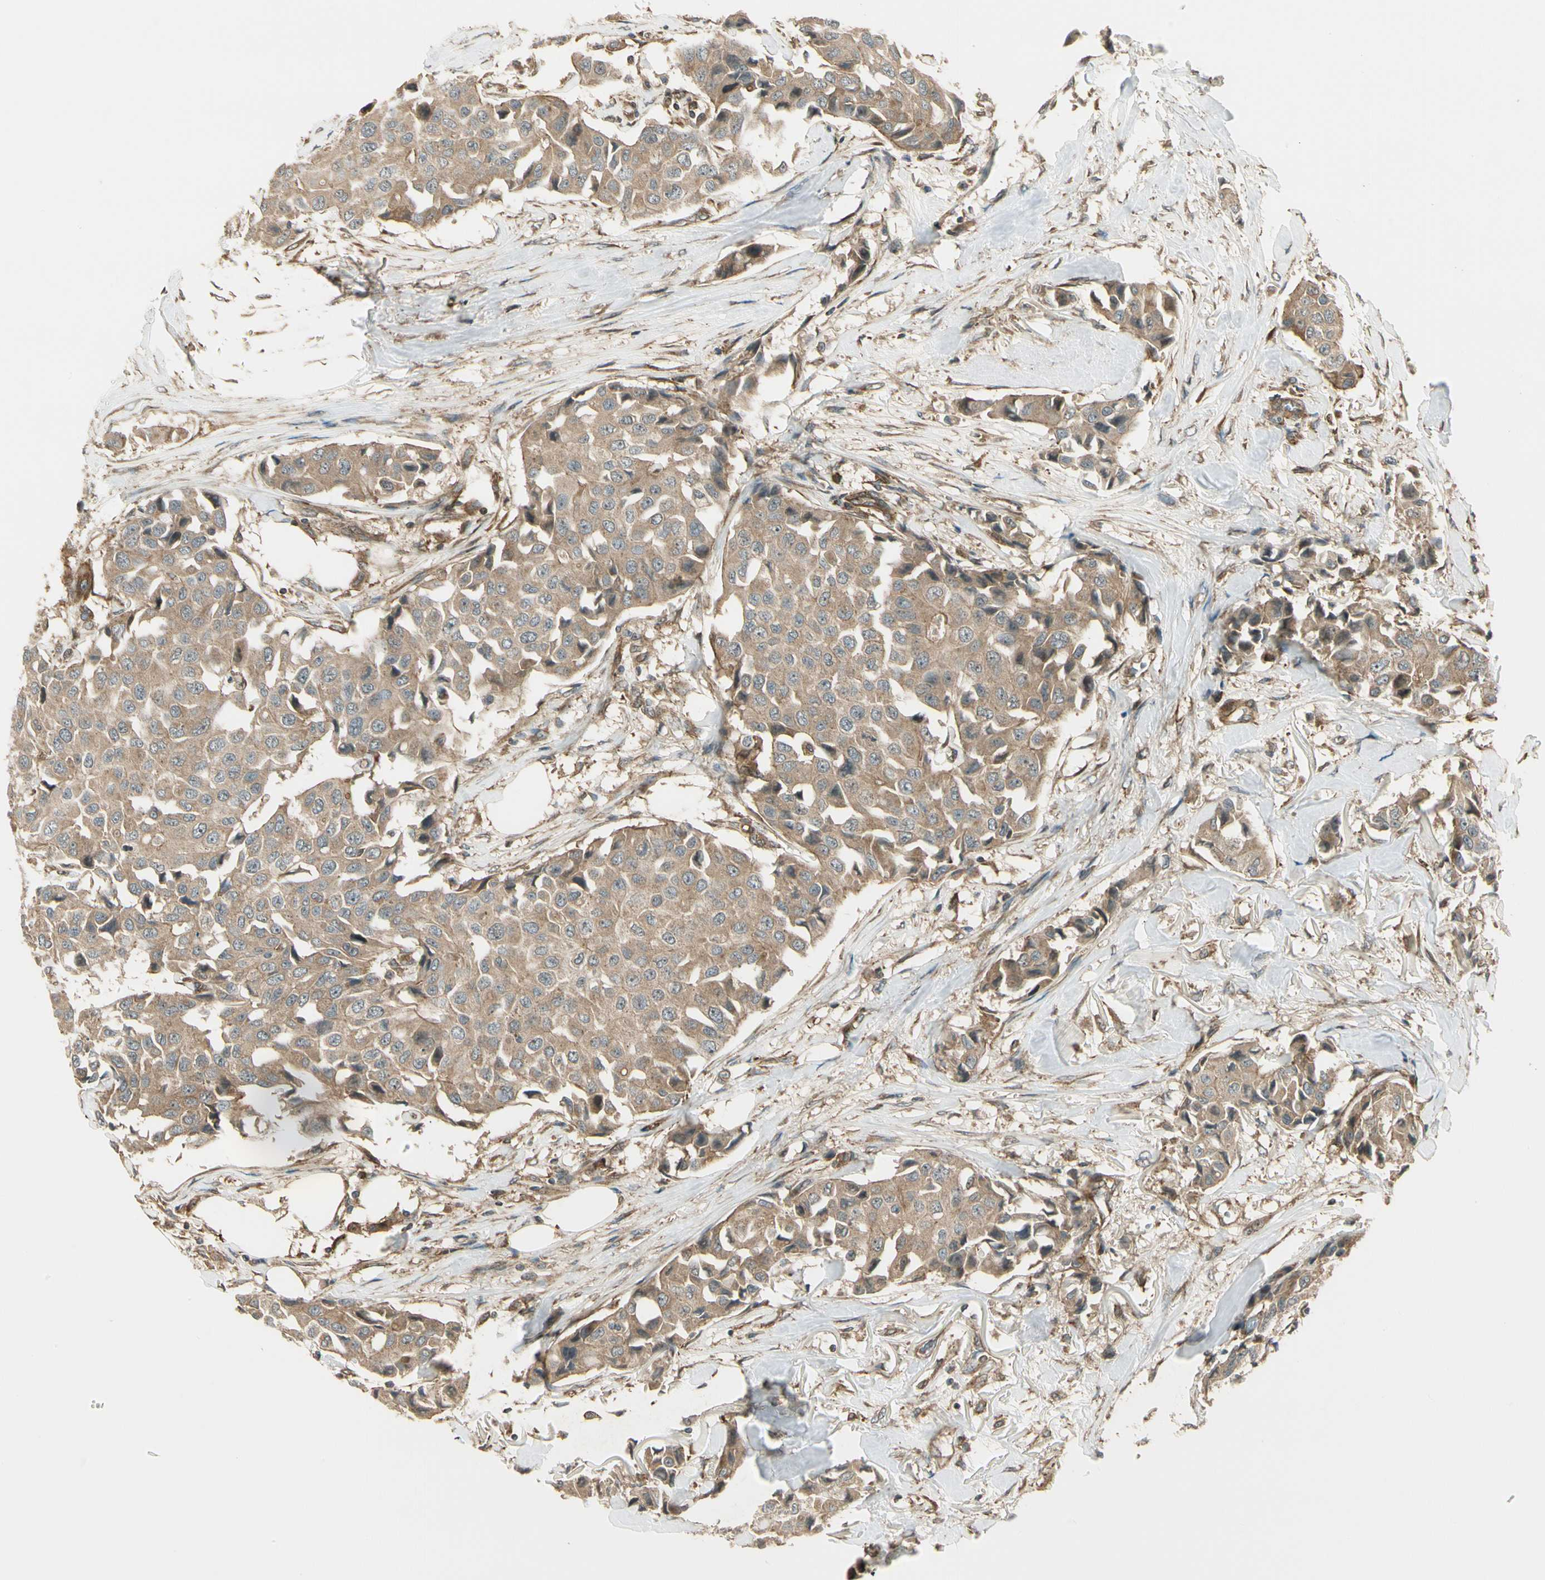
{"staining": {"intensity": "moderate", "quantity": ">75%", "location": "cytoplasmic/membranous"}, "tissue": "breast cancer", "cell_type": "Tumor cells", "image_type": "cancer", "snomed": [{"axis": "morphology", "description": "Duct carcinoma"}, {"axis": "topography", "description": "Breast"}], "caption": "Human breast cancer stained with a protein marker displays moderate staining in tumor cells.", "gene": "FKBP15", "patient": {"sex": "female", "age": 80}}